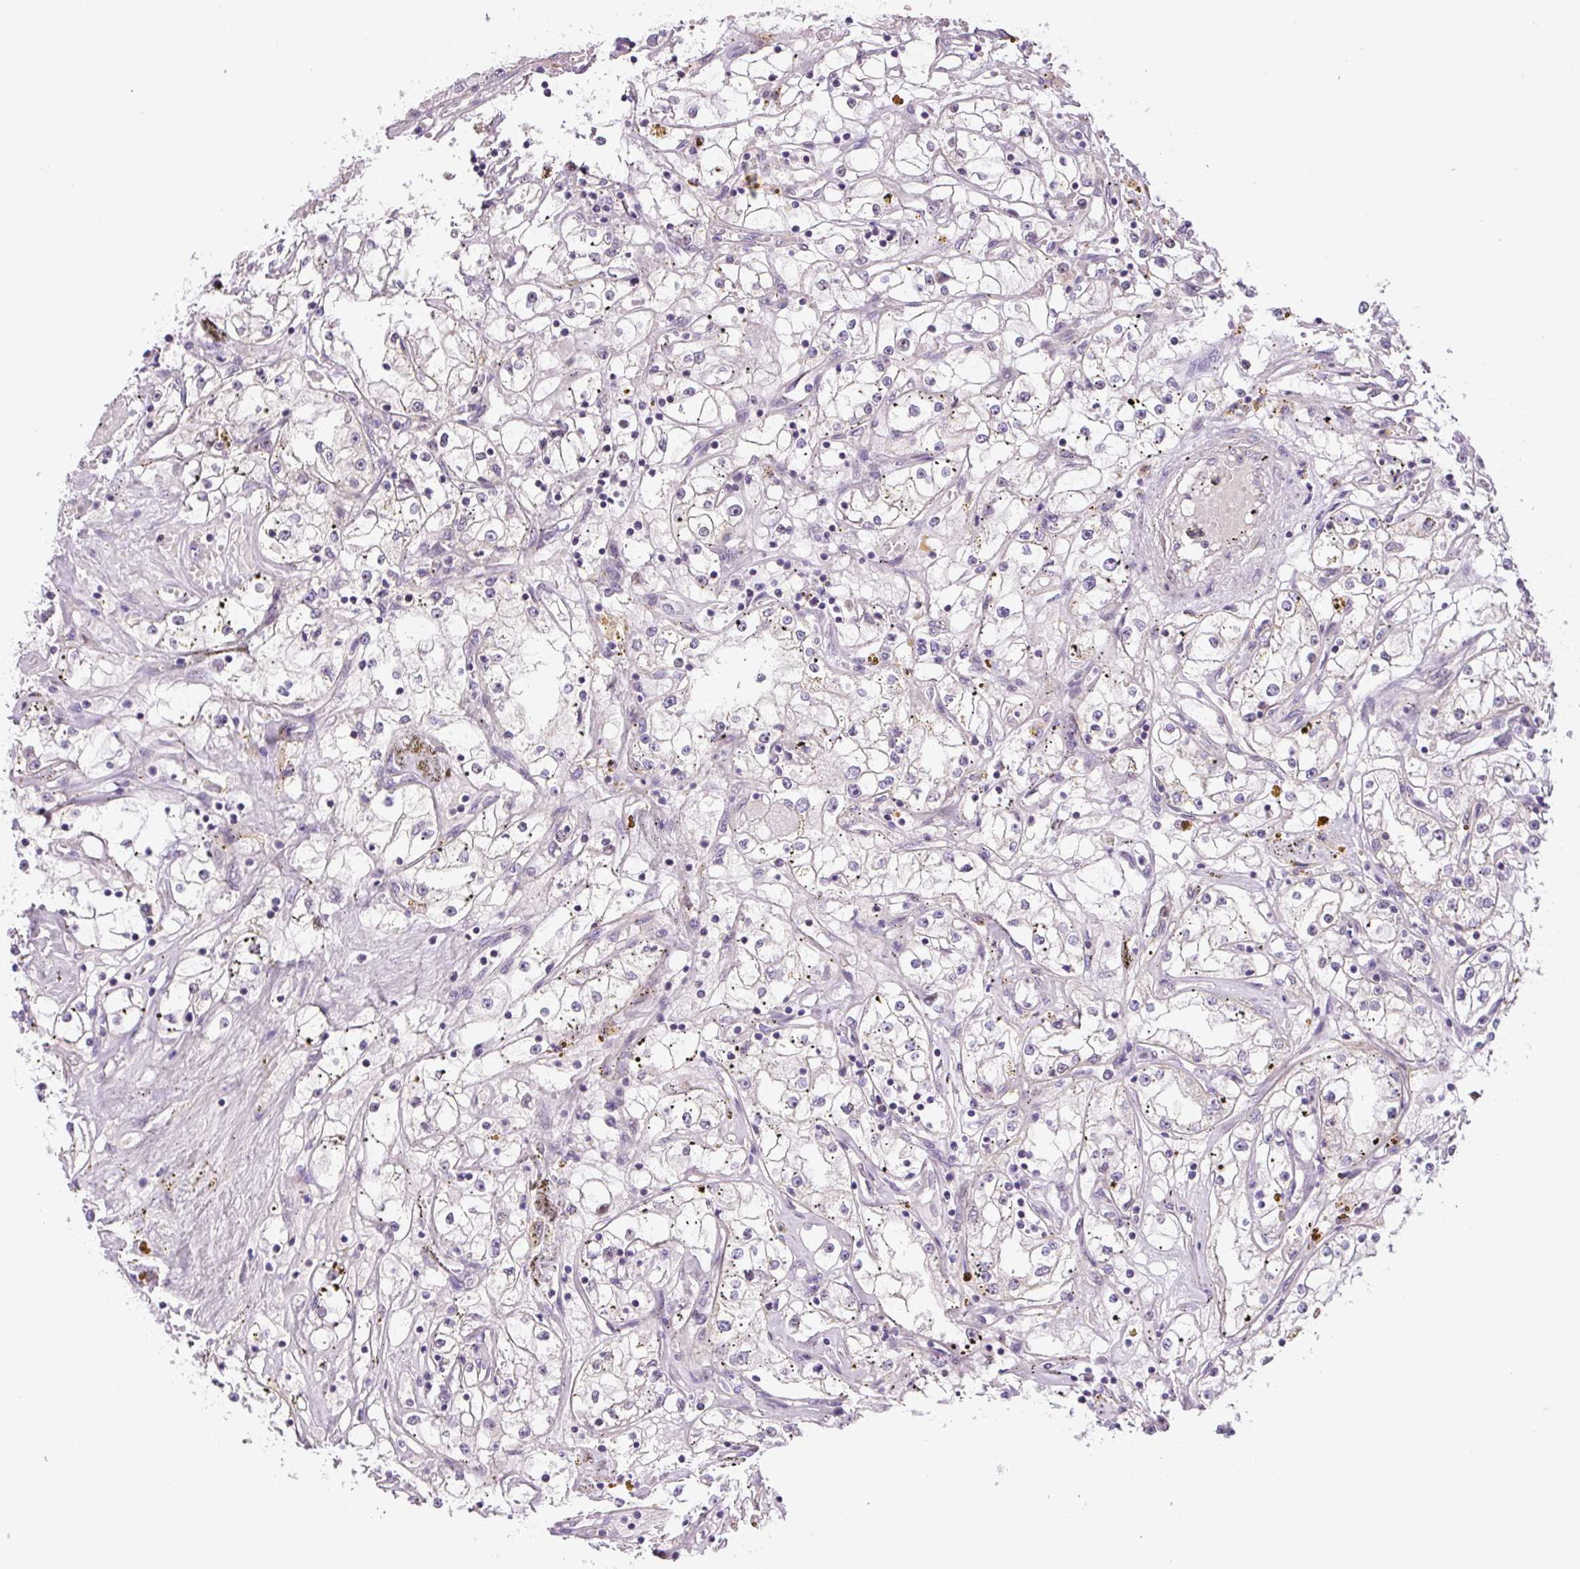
{"staining": {"intensity": "negative", "quantity": "none", "location": "none"}, "tissue": "renal cancer", "cell_type": "Tumor cells", "image_type": "cancer", "snomed": [{"axis": "morphology", "description": "Adenocarcinoma, NOS"}, {"axis": "topography", "description": "Kidney"}], "caption": "The IHC image has no significant expression in tumor cells of renal cancer (adenocarcinoma) tissue.", "gene": "ADAMTS19", "patient": {"sex": "male", "age": 56}}